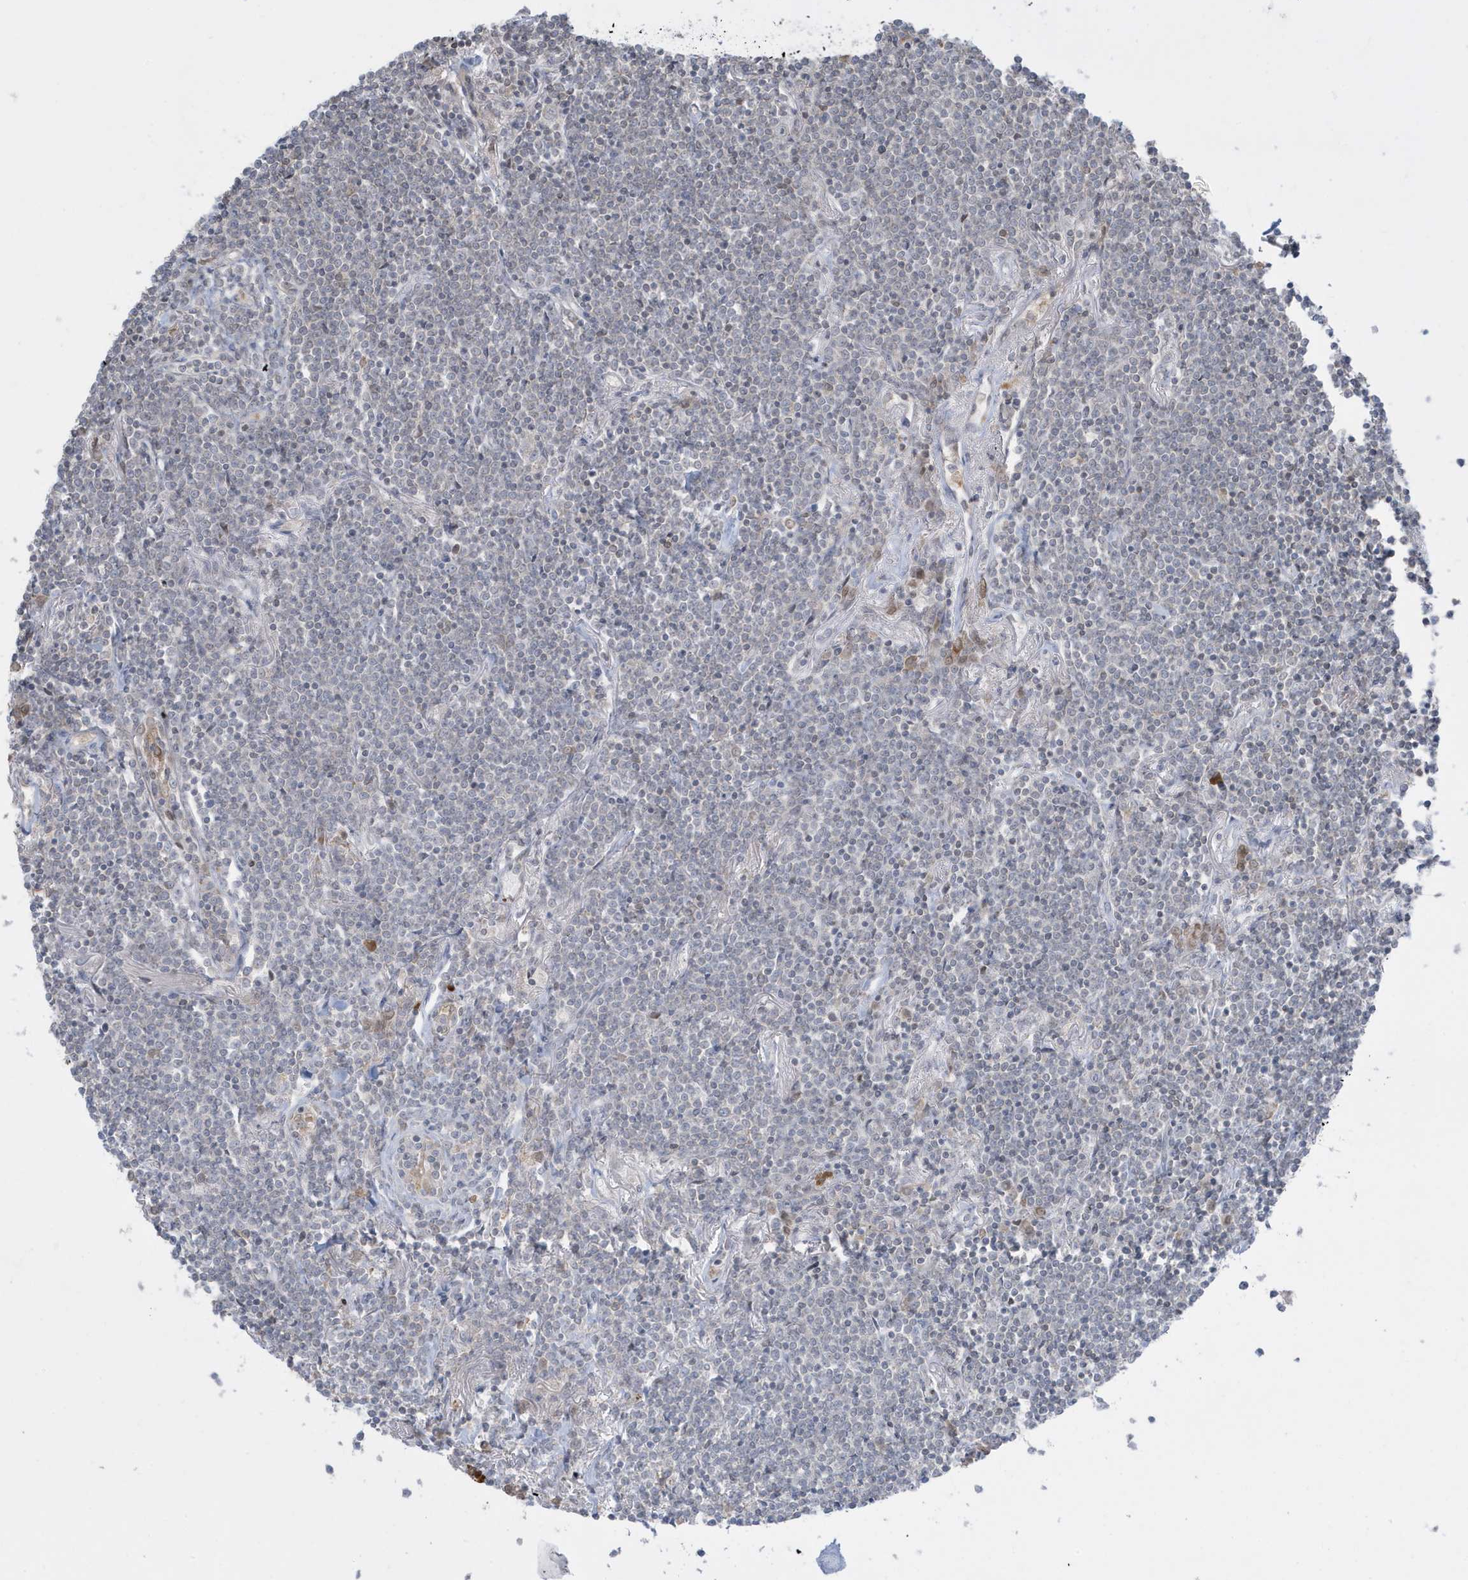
{"staining": {"intensity": "negative", "quantity": "none", "location": "none"}, "tissue": "lymphoma", "cell_type": "Tumor cells", "image_type": "cancer", "snomed": [{"axis": "morphology", "description": "Malignant lymphoma, non-Hodgkin's type, Low grade"}, {"axis": "topography", "description": "Lung"}], "caption": "Tumor cells are negative for protein expression in human malignant lymphoma, non-Hodgkin's type (low-grade).", "gene": "FNDC1", "patient": {"sex": "female", "age": 71}}